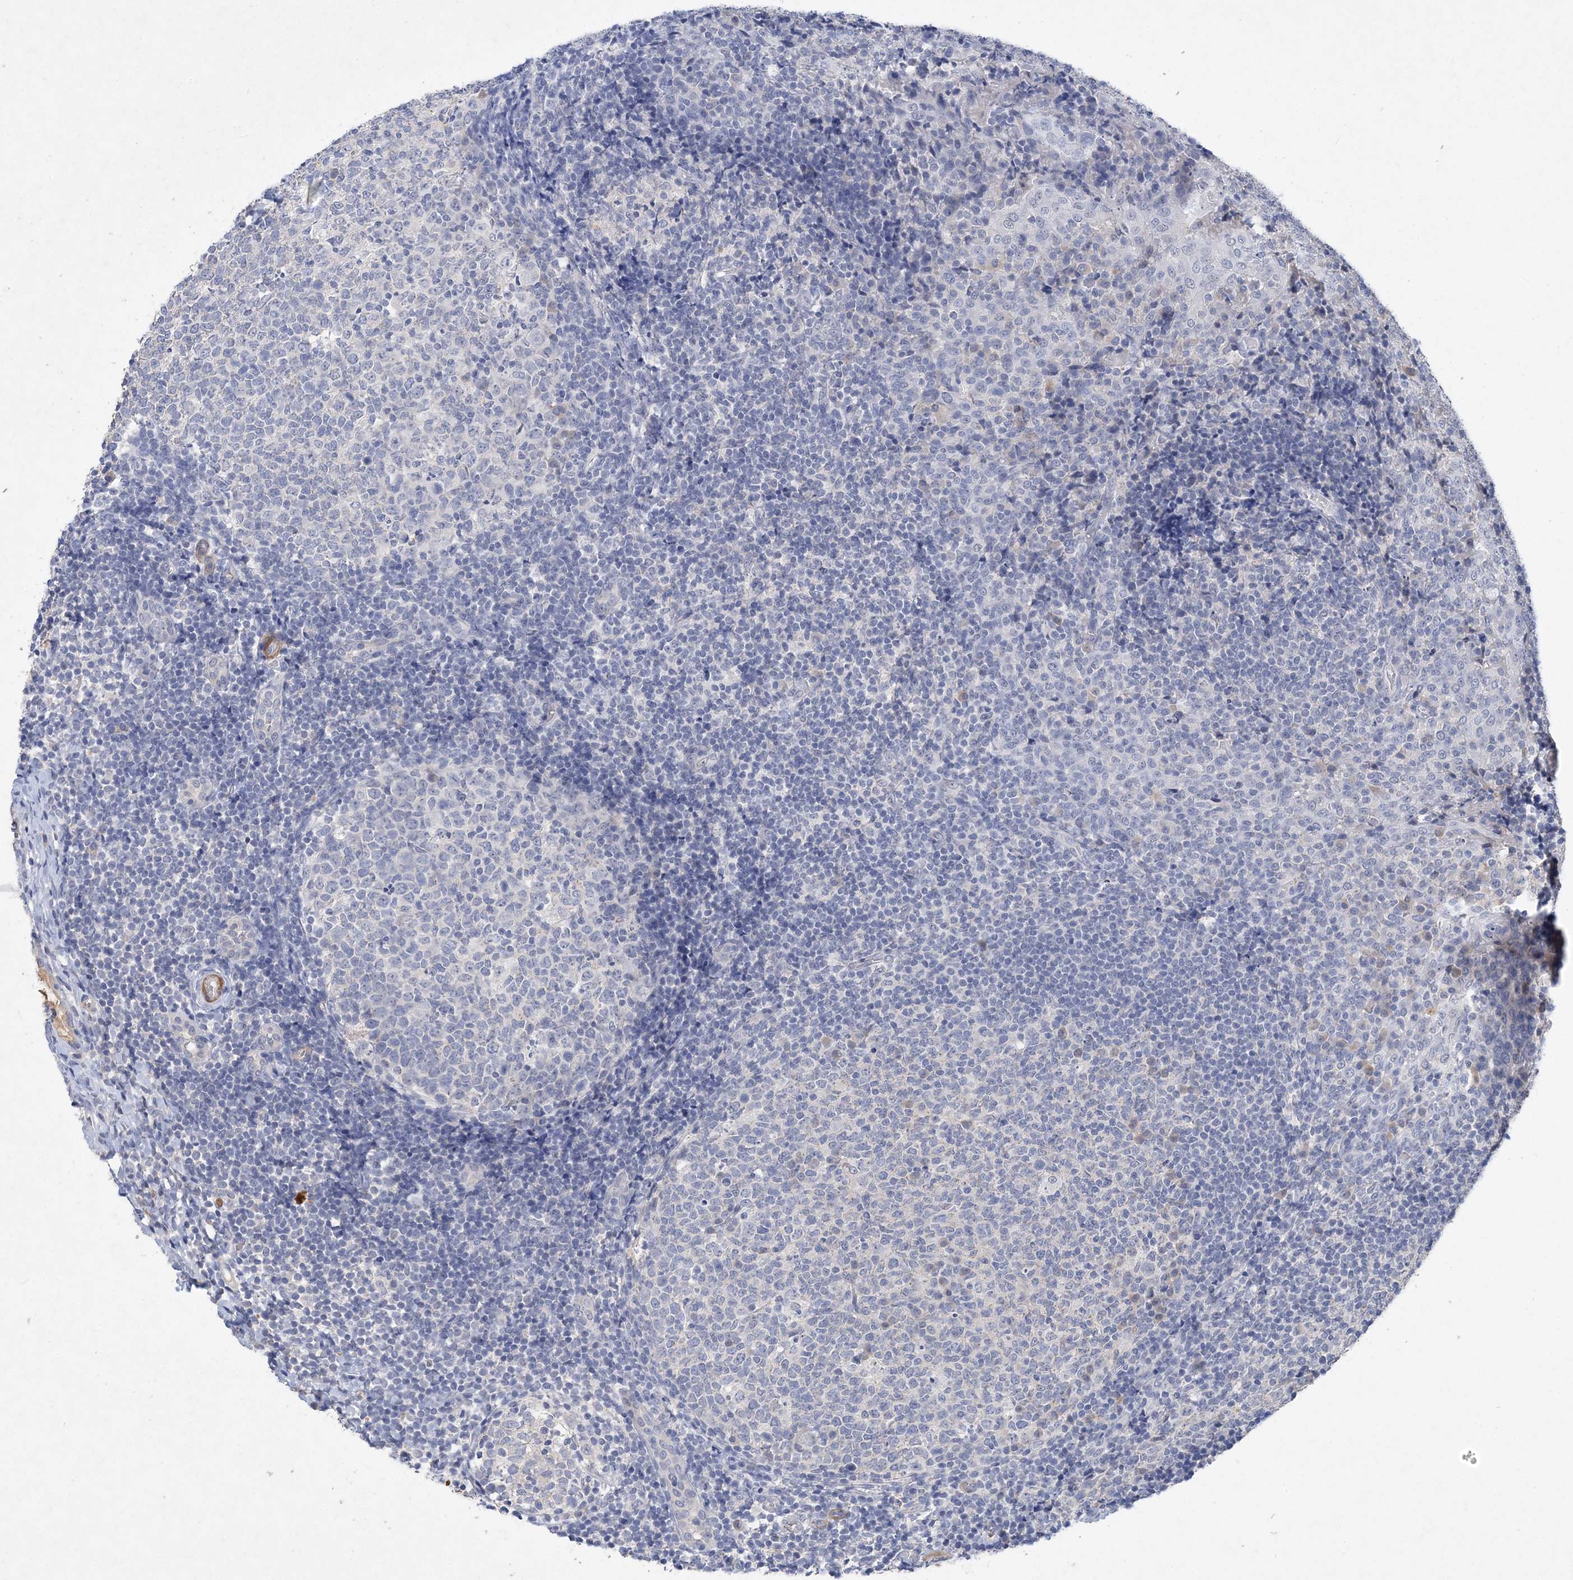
{"staining": {"intensity": "negative", "quantity": "none", "location": "none"}, "tissue": "tonsil", "cell_type": "Germinal center cells", "image_type": "normal", "snomed": [{"axis": "morphology", "description": "Normal tissue, NOS"}, {"axis": "topography", "description": "Tonsil"}], "caption": "Immunohistochemistry of unremarkable human tonsil shows no positivity in germinal center cells. (DAB (3,3'-diaminobenzidine) IHC visualized using brightfield microscopy, high magnification).", "gene": "C11orf58", "patient": {"sex": "female", "age": 19}}